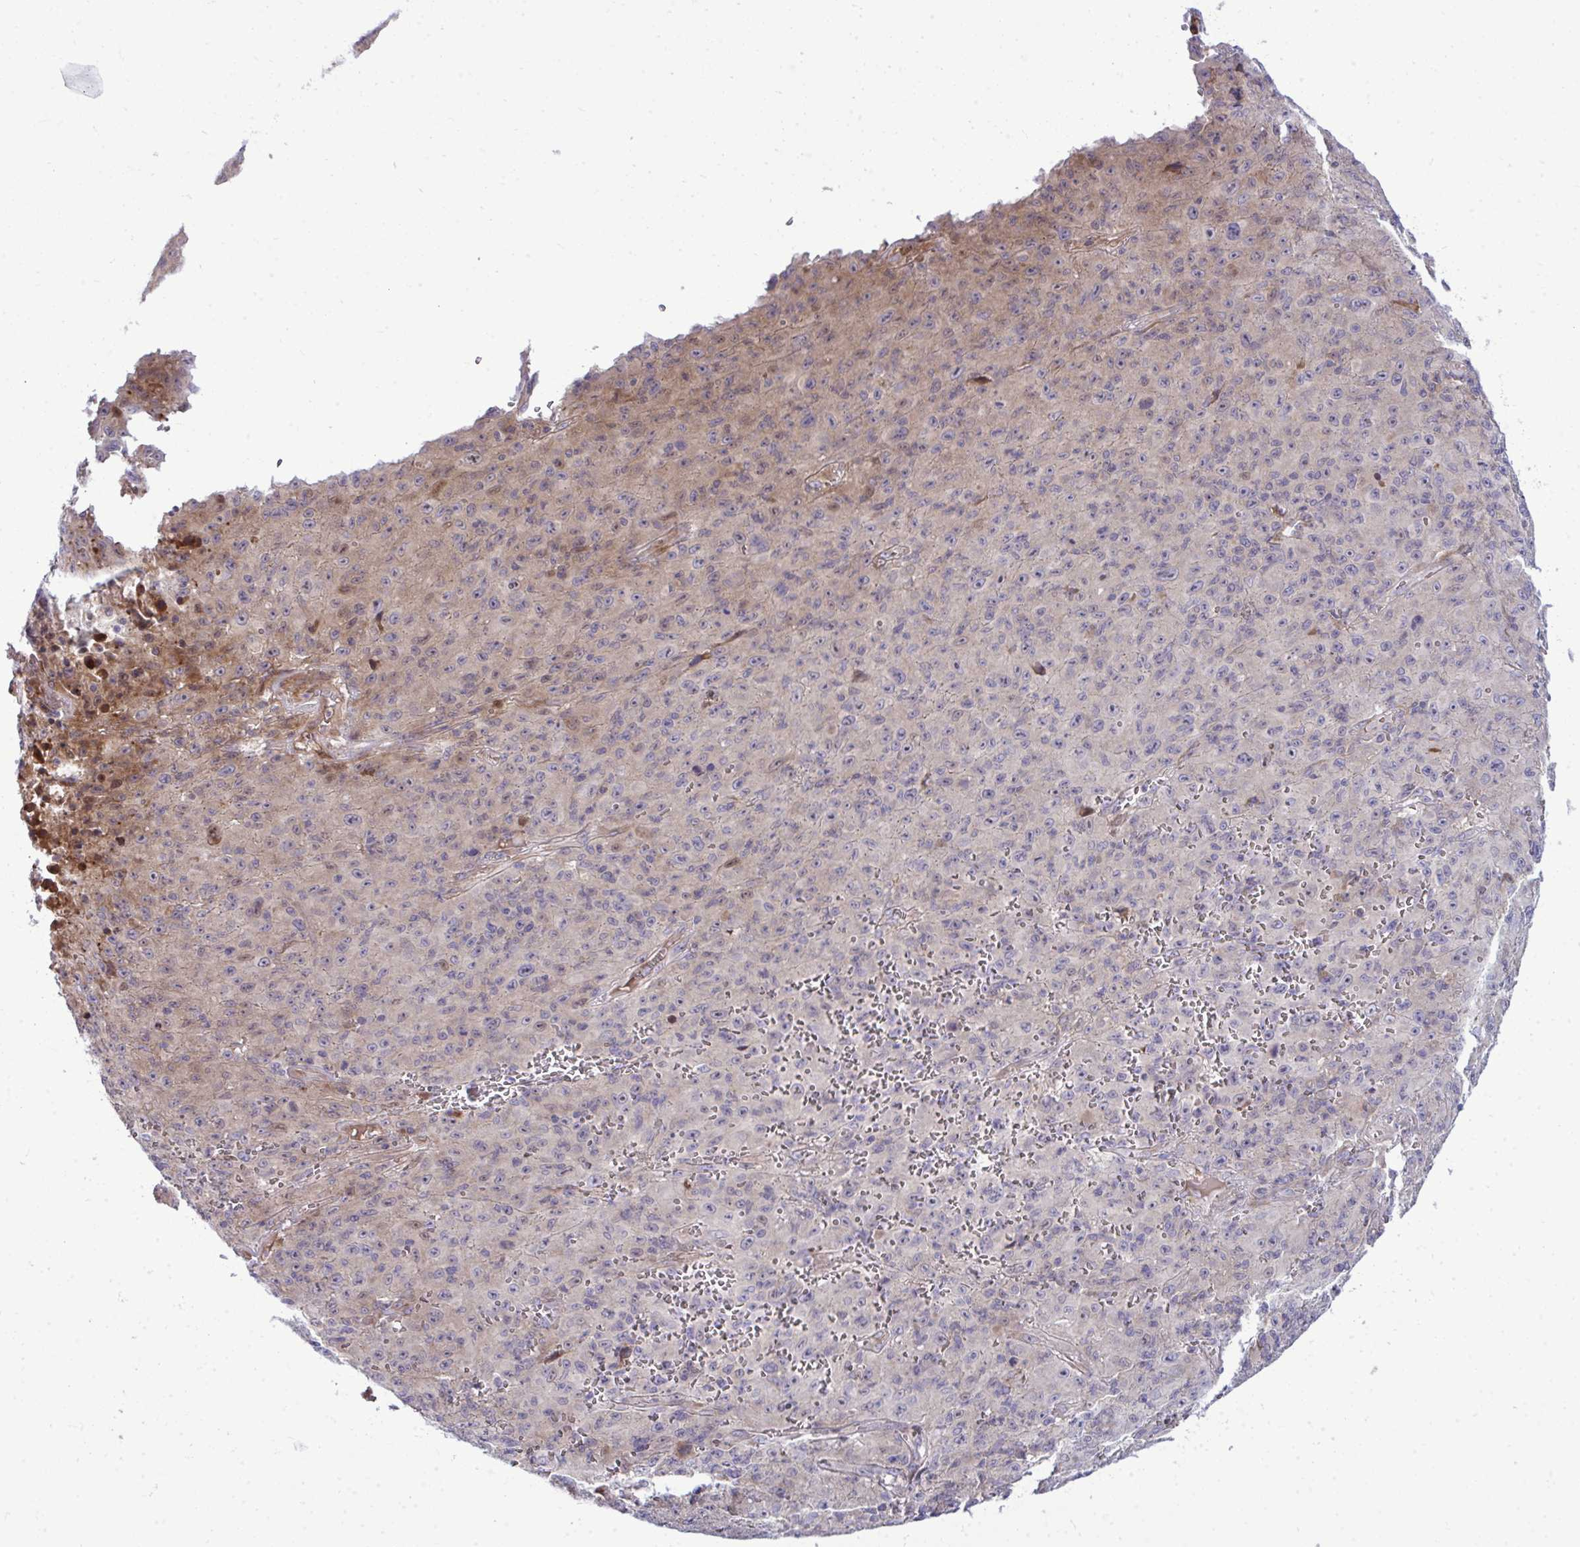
{"staining": {"intensity": "weak", "quantity": "<25%", "location": "cytoplasmic/membranous"}, "tissue": "melanoma", "cell_type": "Tumor cells", "image_type": "cancer", "snomed": [{"axis": "morphology", "description": "Malignant melanoma, NOS"}, {"axis": "topography", "description": "Skin"}], "caption": "The immunohistochemistry (IHC) image has no significant staining in tumor cells of malignant melanoma tissue. (DAB immunohistochemistry with hematoxylin counter stain).", "gene": "ZSCAN9", "patient": {"sex": "male", "age": 46}}